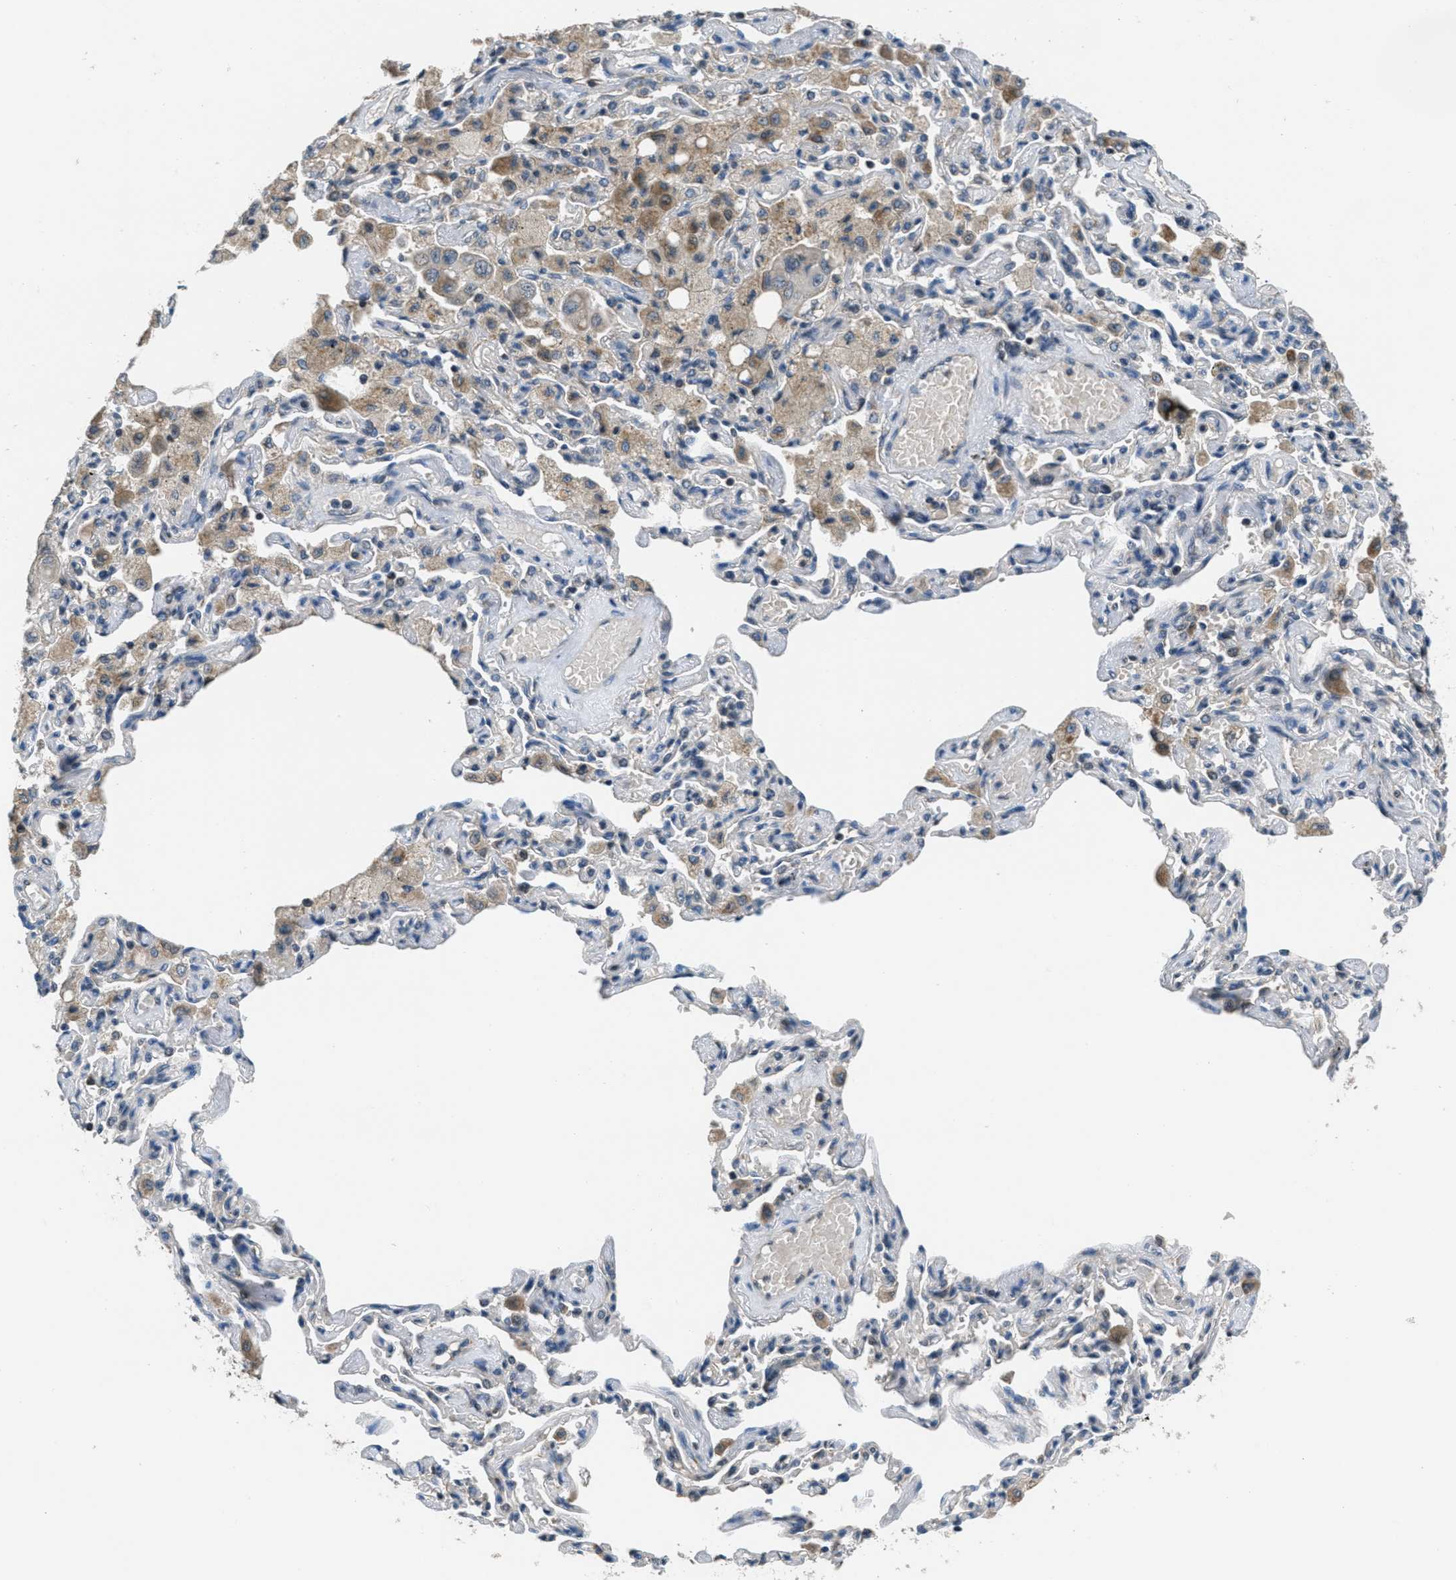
{"staining": {"intensity": "negative", "quantity": "none", "location": "none"}, "tissue": "lung cancer", "cell_type": "Tumor cells", "image_type": "cancer", "snomed": [{"axis": "morphology", "description": "Adenocarcinoma, NOS"}, {"axis": "topography", "description": "Lung"}], "caption": "High magnification brightfield microscopy of lung cancer (adenocarcinoma) stained with DAB (3,3'-diaminobenzidine) (brown) and counterstained with hematoxylin (blue): tumor cells show no significant positivity.", "gene": "NAT1", "patient": {"sex": "male", "age": 64}}